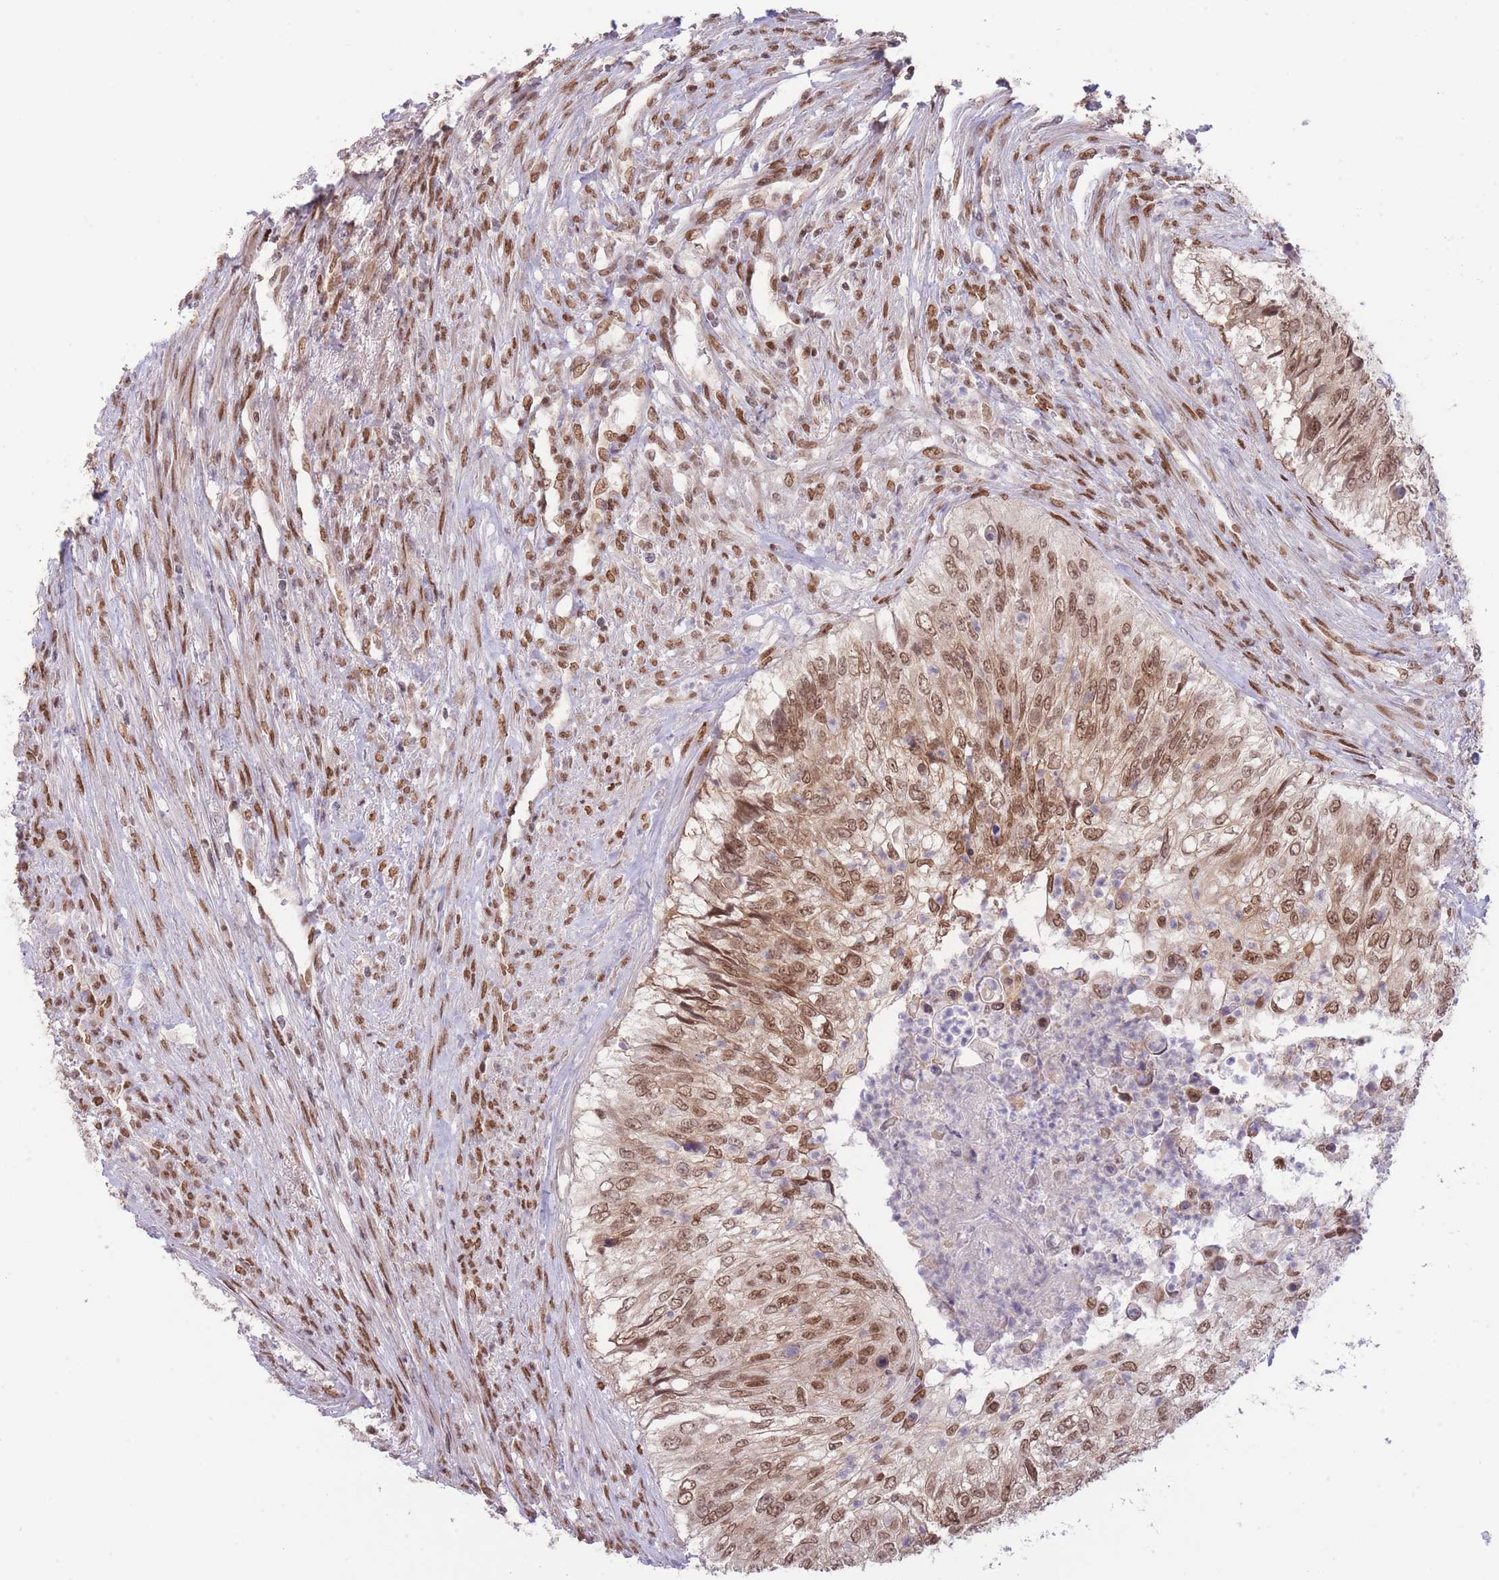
{"staining": {"intensity": "moderate", "quantity": ">75%", "location": "nuclear"}, "tissue": "urothelial cancer", "cell_type": "Tumor cells", "image_type": "cancer", "snomed": [{"axis": "morphology", "description": "Urothelial carcinoma, High grade"}, {"axis": "topography", "description": "Urinary bladder"}], "caption": "Immunohistochemistry (IHC) of human urothelial carcinoma (high-grade) exhibits medium levels of moderate nuclear expression in approximately >75% of tumor cells.", "gene": "CARD8", "patient": {"sex": "female", "age": 60}}